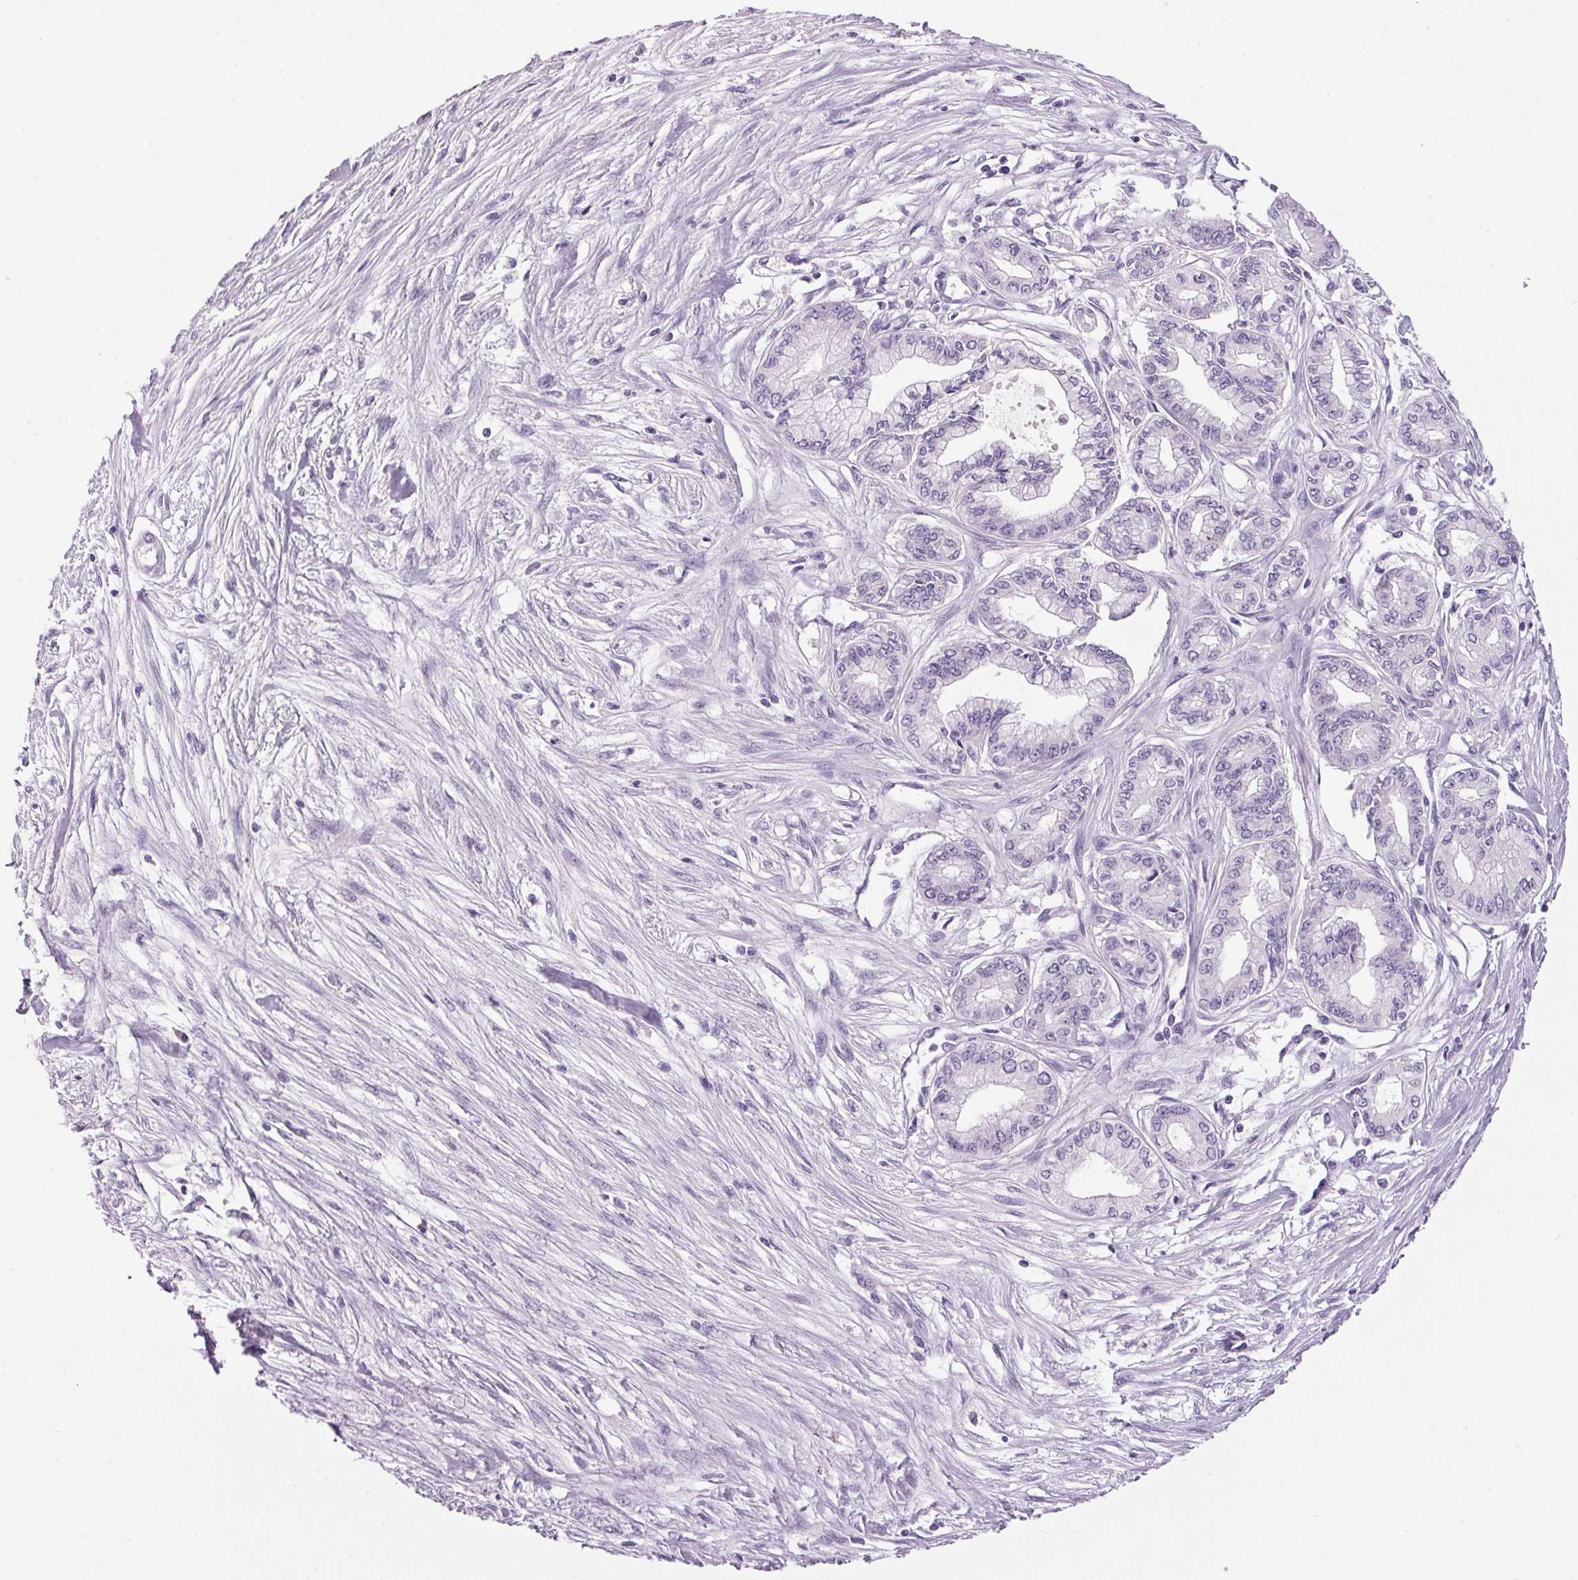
{"staining": {"intensity": "negative", "quantity": "none", "location": "none"}, "tissue": "pancreatic cancer", "cell_type": "Tumor cells", "image_type": "cancer", "snomed": [{"axis": "morphology", "description": "Adenocarcinoma, NOS"}, {"axis": "topography", "description": "Pancreas"}], "caption": "Pancreatic cancer (adenocarcinoma) was stained to show a protein in brown. There is no significant staining in tumor cells.", "gene": "PPP1R1A", "patient": {"sex": "female", "age": 68}}